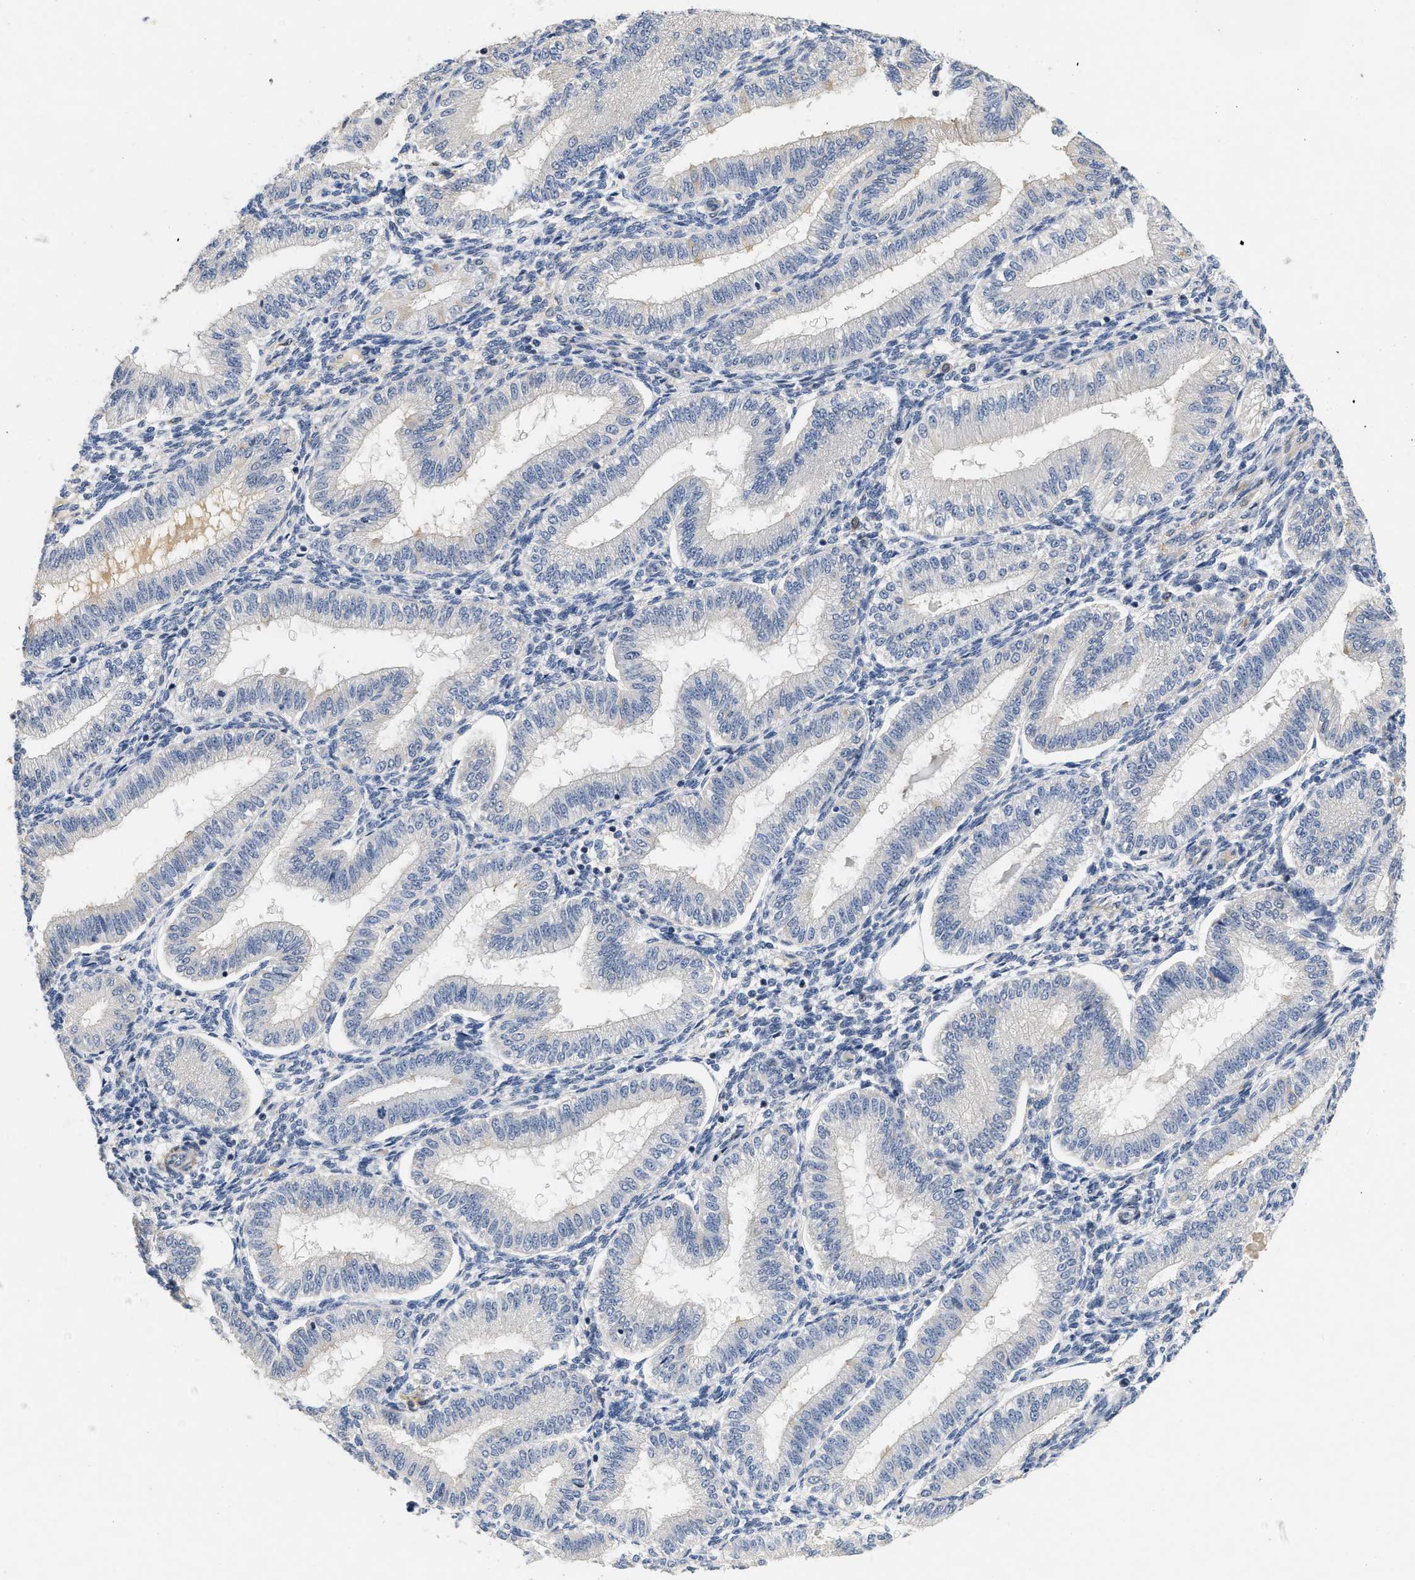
{"staining": {"intensity": "negative", "quantity": "none", "location": "none"}, "tissue": "endometrium", "cell_type": "Cells in endometrial stroma", "image_type": "normal", "snomed": [{"axis": "morphology", "description": "Normal tissue, NOS"}, {"axis": "topography", "description": "Endometrium"}], "caption": "The image demonstrates no significant positivity in cells in endometrial stroma of endometrium.", "gene": "VIP", "patient": {"sex": "female", "age": 39}}